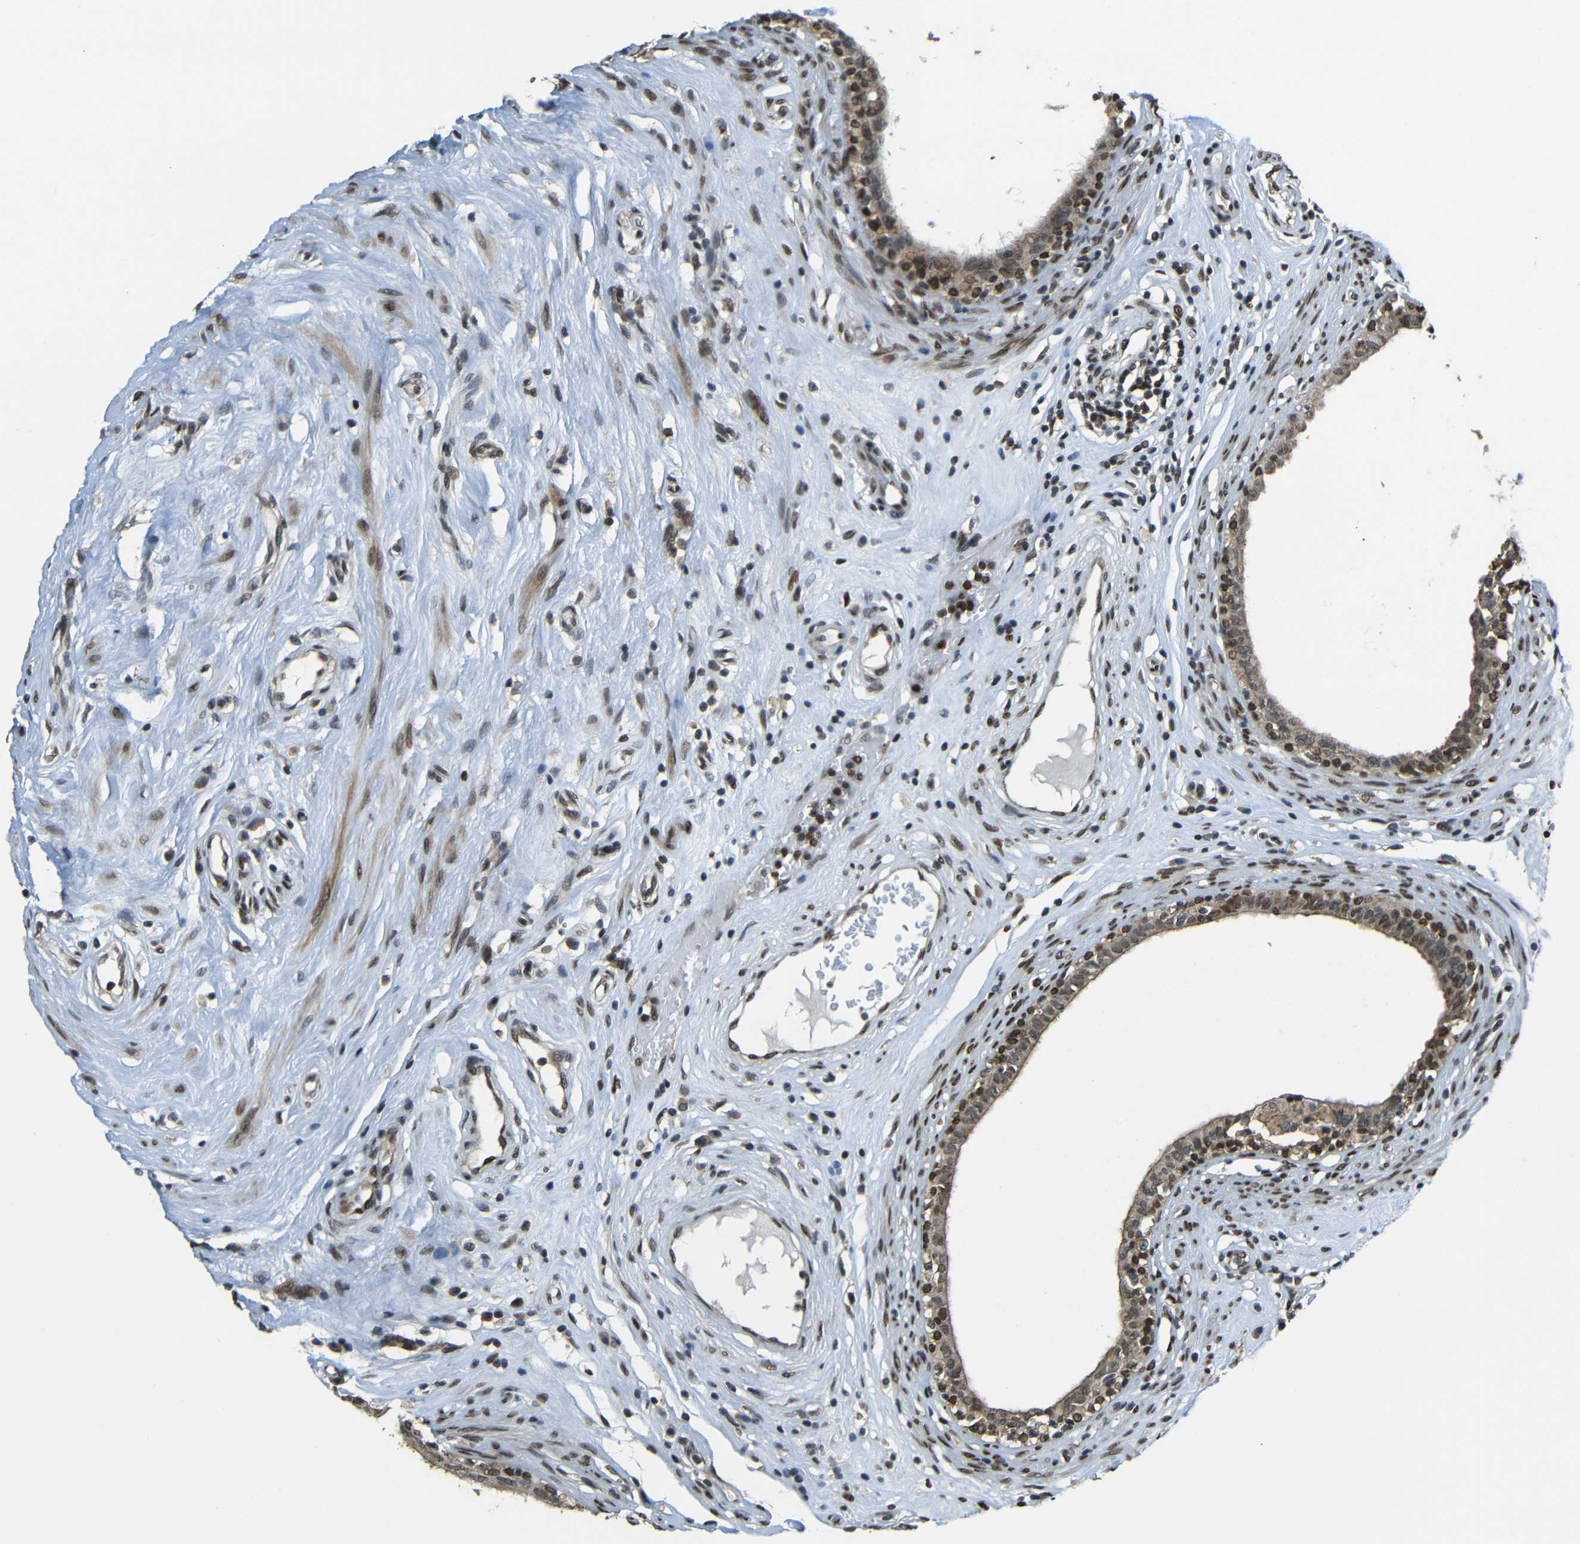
{"staining": {"intensity": "moderate", "quantity": ">75%", "location": "cytoplasmic/membranous,nuclear"}, "tissue": "epididymis", "cell_type": "Glandular cells", "image_type": "normal", "snomed": [{"axis": "morphology", "description": "Normal tissue, NOS"}, {"axis": "morphology", "description": "Inflammation, NOS"}, {"axis": "topography", "description": "Epididymis"}], "caption": "A photomicrograph showing moderate cytoplasmic/membranous,nuclear positivity in about >75% of glandular cells in benign epididymis, as visualized by brown immunohistochemical staining.", "gene": "PSIP1", "patient": {"sex": "male", "age": 84}}